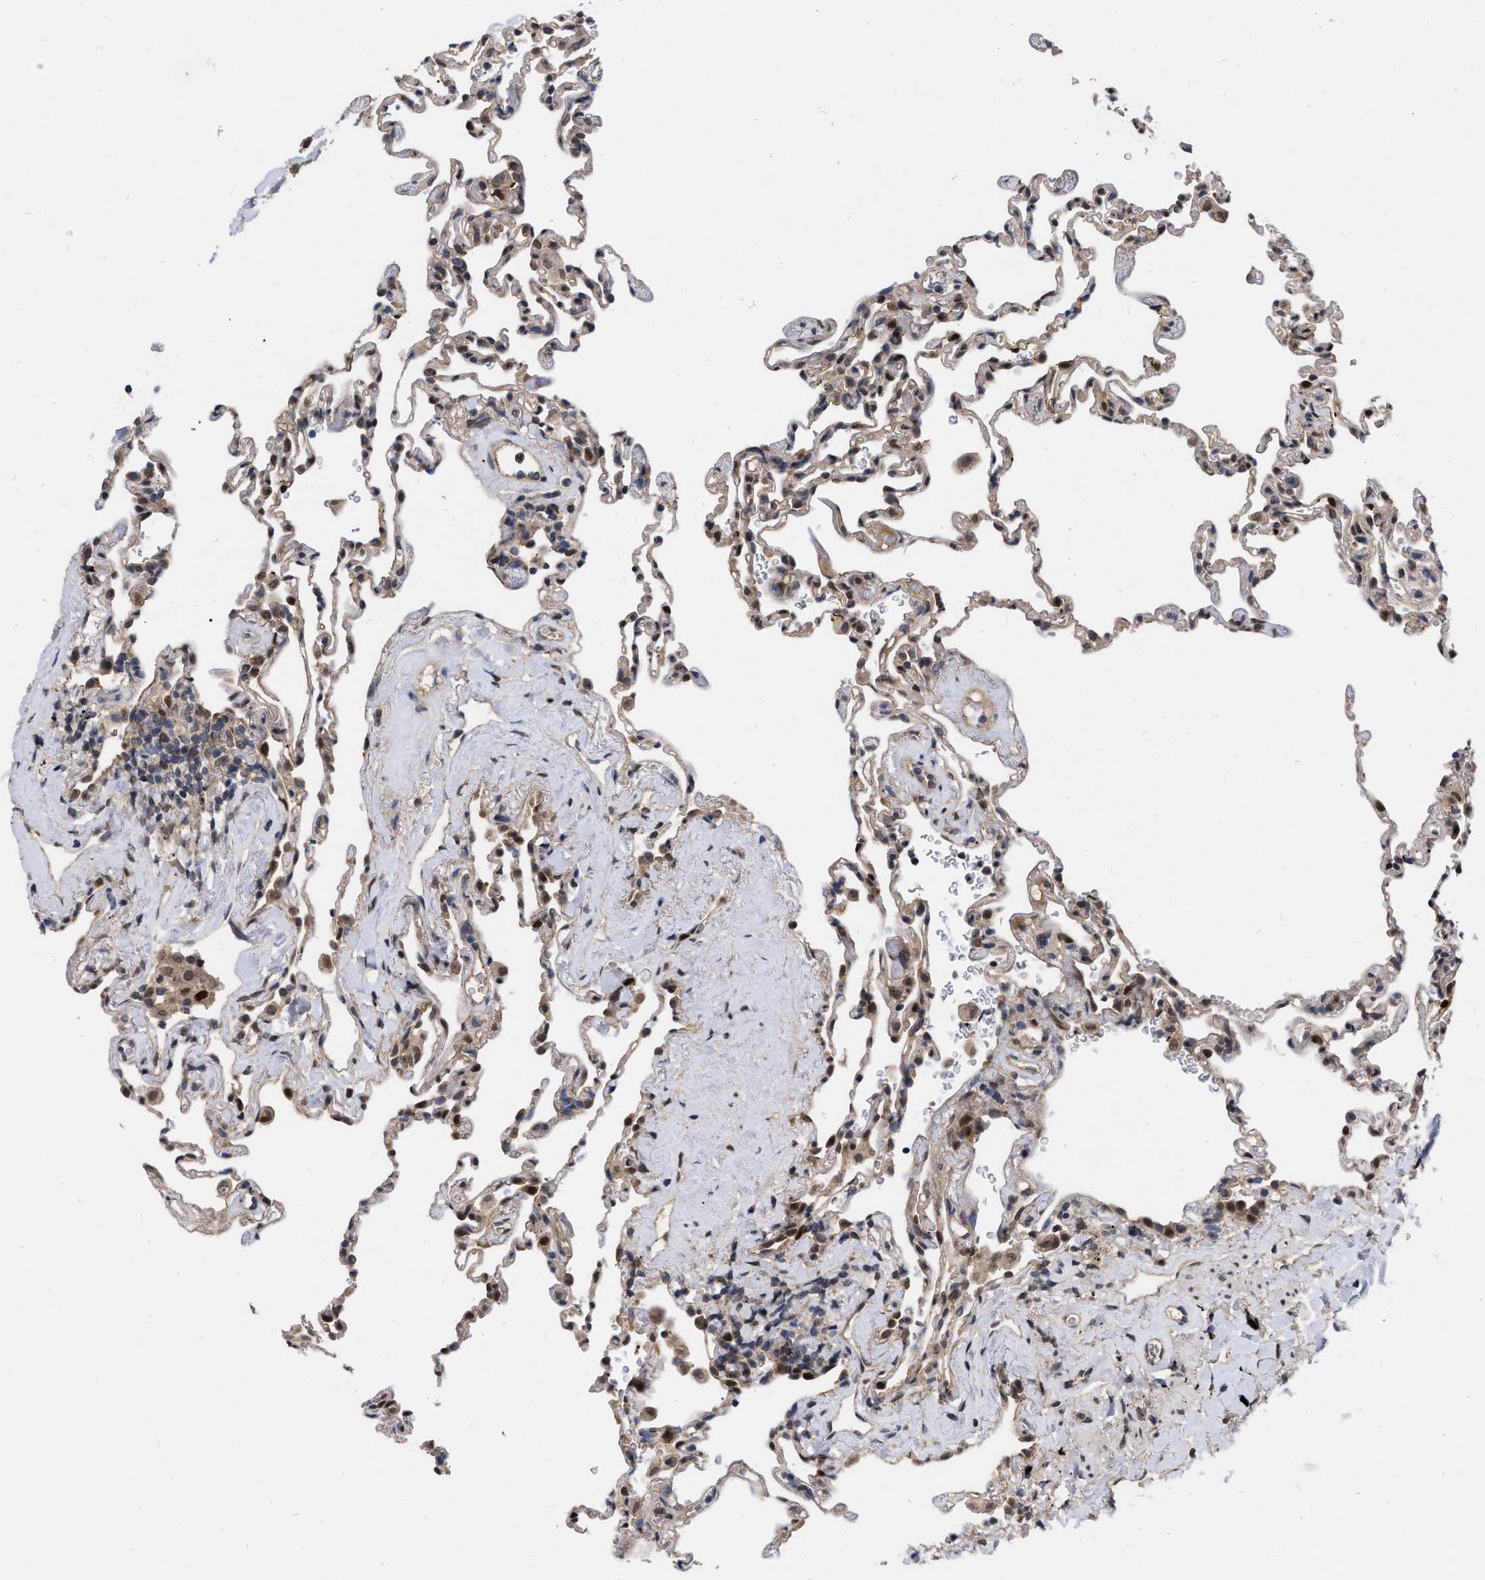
{"staining": {"intensity": "moderate", "quantity": "25%-75%", "location": "cytoplasmic/membranous"}, "tissue": "lung", "cell_type": "Alveolar cells", "image_type": "normal", "snomed": [{"axis": "morphology", "description": "Normal tissue, NOS"}, {"axis": "topography", "description": "Lung"}], "caption": "Alveolar cells display medium levels of moderate cytoplasmic/membranous expression in approximately 25%-75% of cells in normal lung.", "gene": "MDM4", "patient": {"sex": "male", "age": 59}}